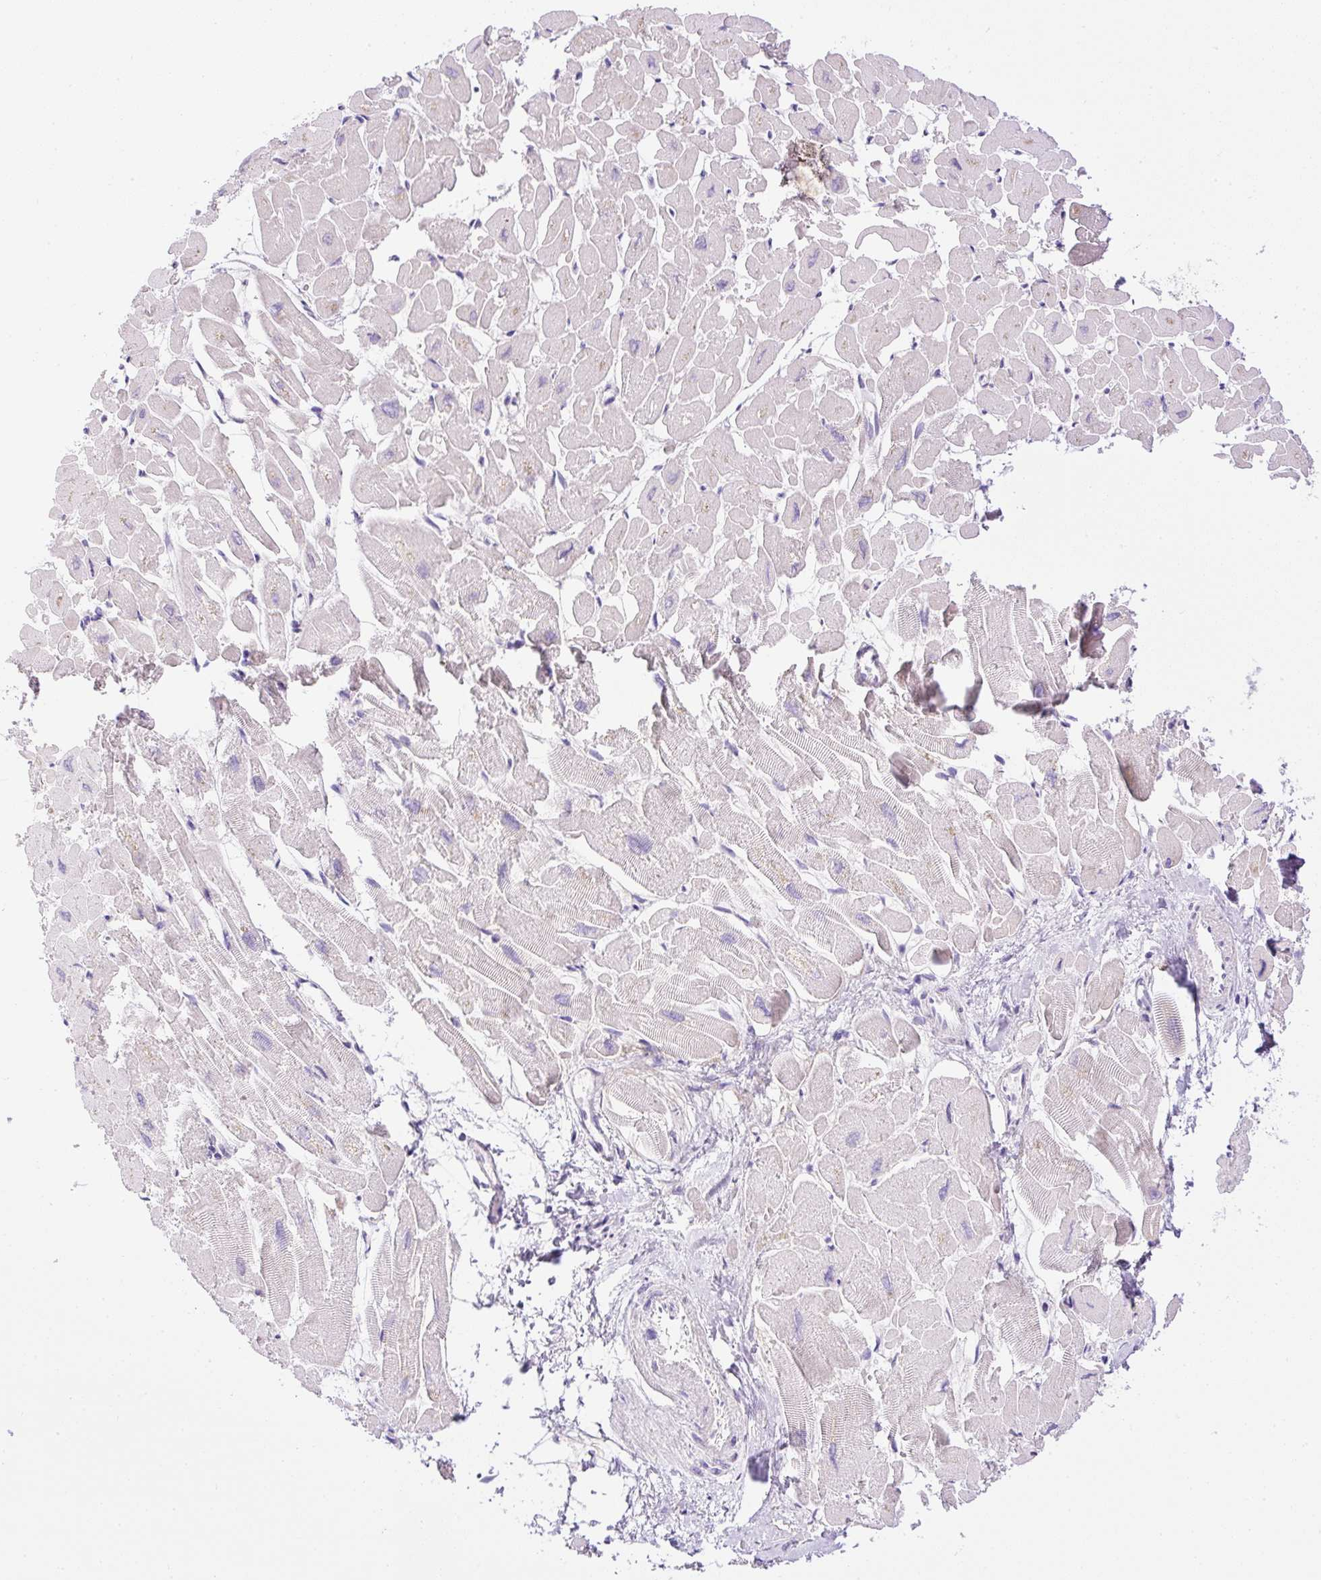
{"staining": {"intensity": "moderate", "quantity": "<25%", "location": "cytoplasmic/membranous"}, "tissue": "heart muscle", "cell_type": "Cardiomyocytes", "image_type": "normal", "snomed": [{"axis": "morphology", "description": "Normal tissue, NOS"}, {"axis": "topography", "description": "Heart"}], "caption": "Unremarkable heart muscle demonstrates moderate cytoplasmic/membranous staining in about <25% of cardiomyocytes.", "gene": "CFAP47", "patient": {"sex": "male", "age": 54}}